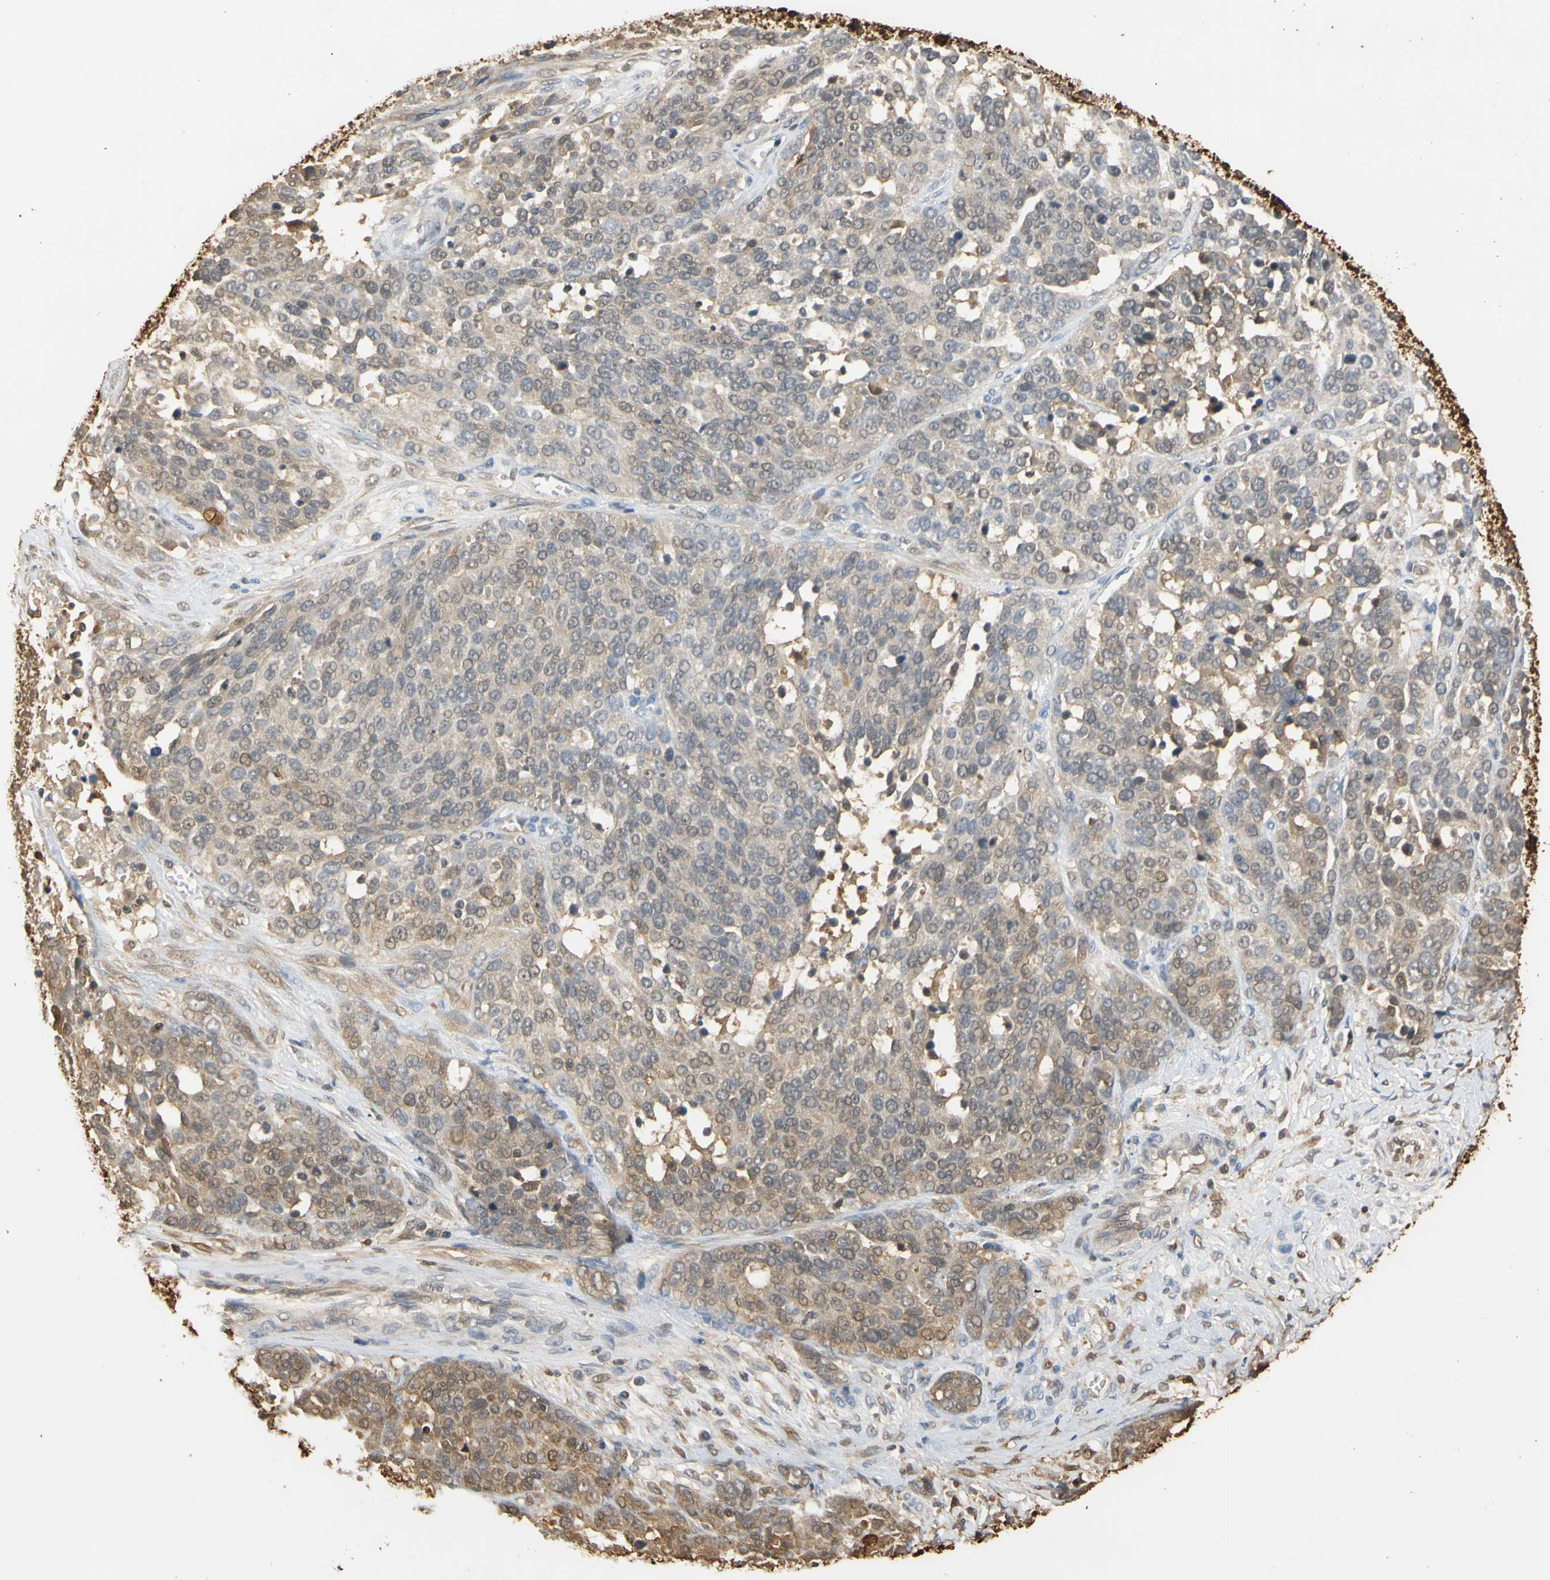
{"staining": {"intensity": "weak", "quantity": ">75%", "location": "cytoplasmic/membranous,nuclear"}, "tissue": "ovarian cancer", "cell_type": "Tumor cells", "image_type": "cancer", "snomed": [{"axis": "morphology", "description": "Cystadenocarcinoma, serous, NOS"}, {"axis": "topography", "description": "Ovary"}], "caption": "Brown immunohistochemical staining in serous cystadenocarcinoma (ovarian) demonstrates weak cytoplasmic/membranous and nuclear staining in approximately >75% of tumor cells.", "gene": "S100A6", "patient": {"sex": "female", "age": 44}}